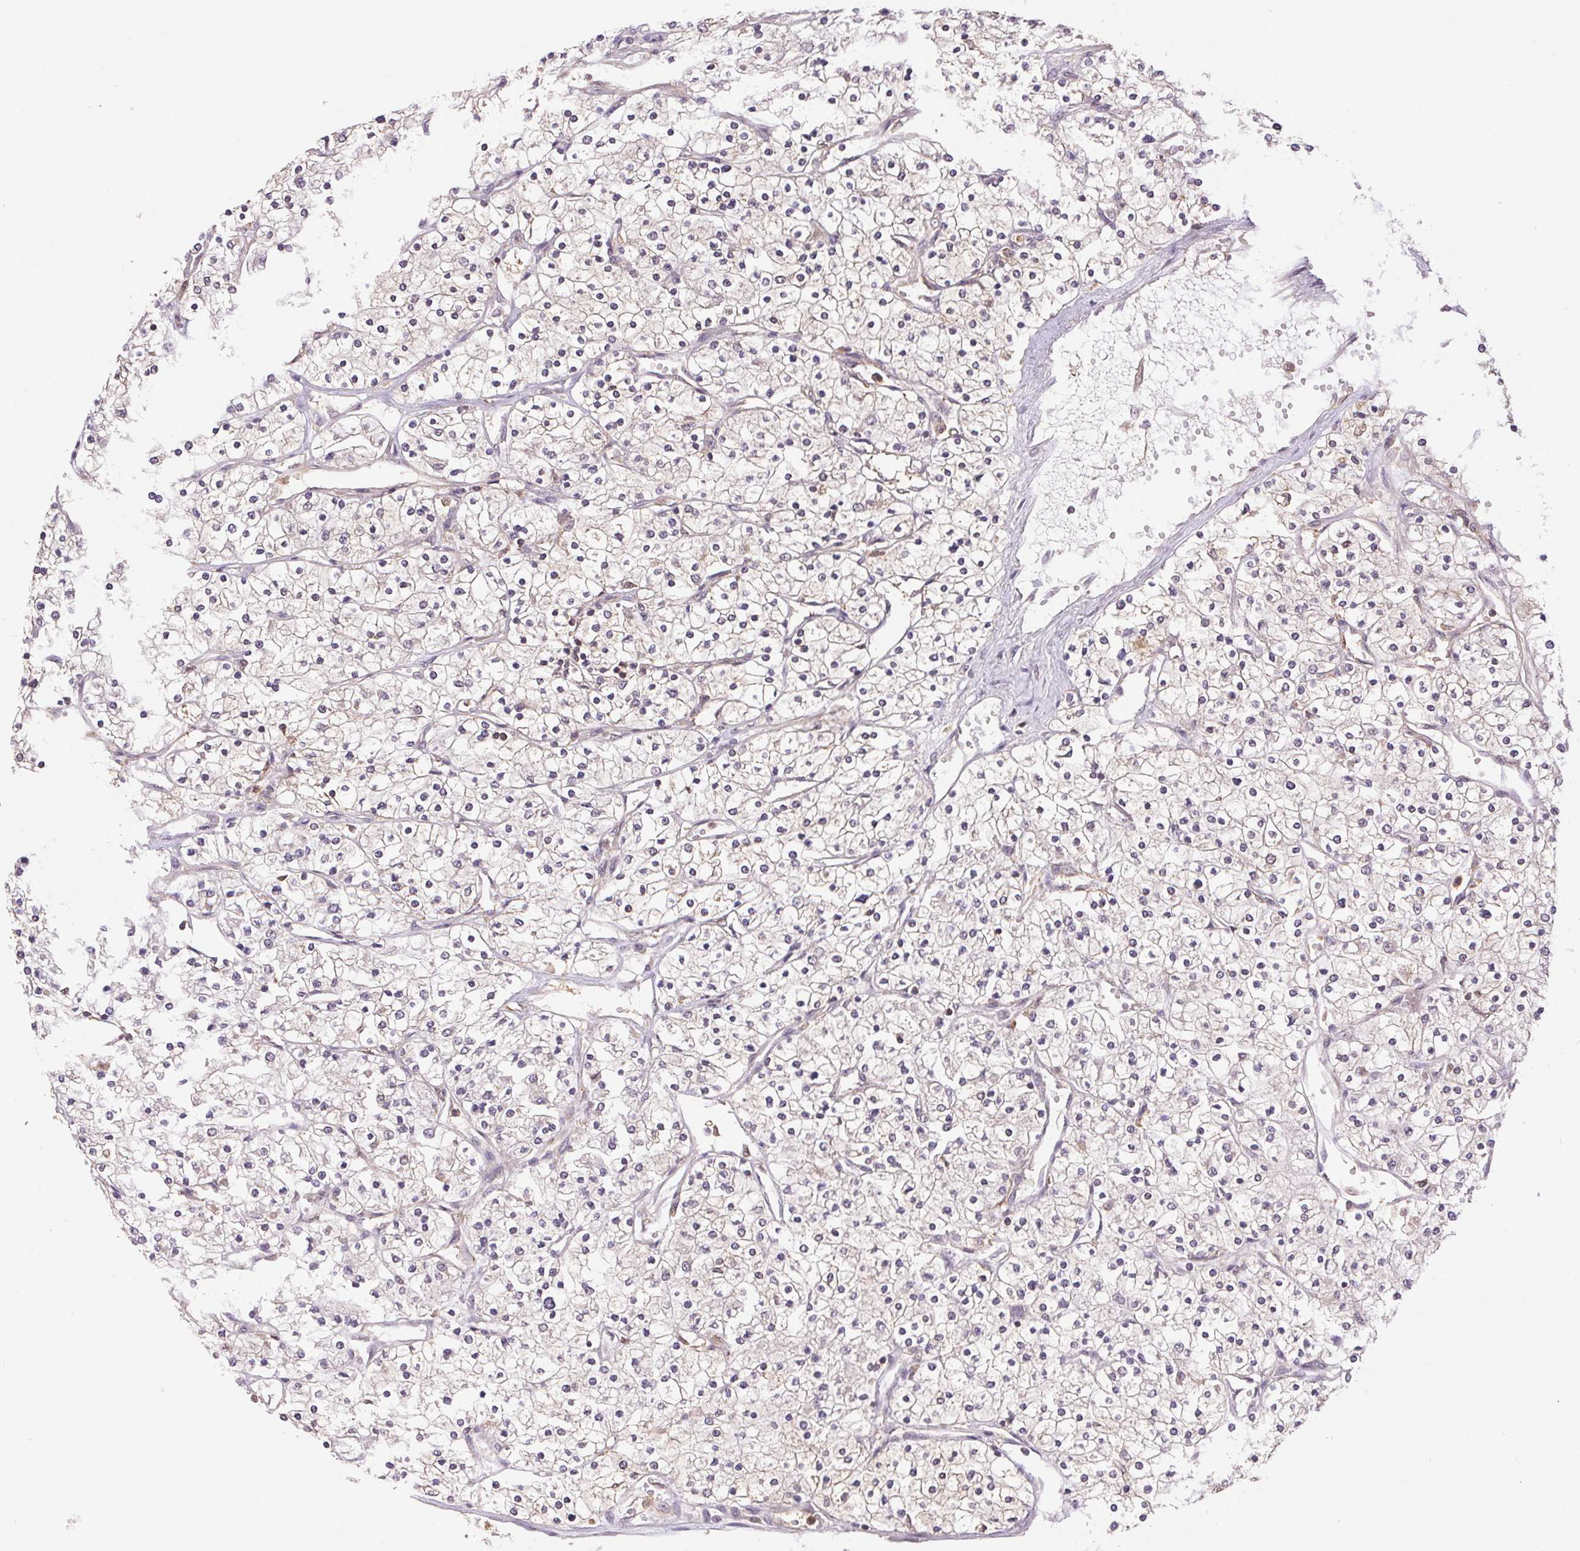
{"staining": {"intensity": "negative", "quantity": "none", "location": "none"}, "tissue": "renal cancer", "cell_type": "Tumor cells", "image_type": "cancer", "snomed": [{"axis": "morphology", "description": "Adenocarcinoma, NOS"}, {"axis": "topography", "description": "Kidney"}], "caption": "Tumor cells are negative for brown protein staining in adenocarcinoma (renal). (Brightfield microscopy of DAB (3,3'-diaminobenzidine) immunohistochemistry at high magnification).", "gene": "GDI2", "patient": {"sex": "male", "age": 80}}